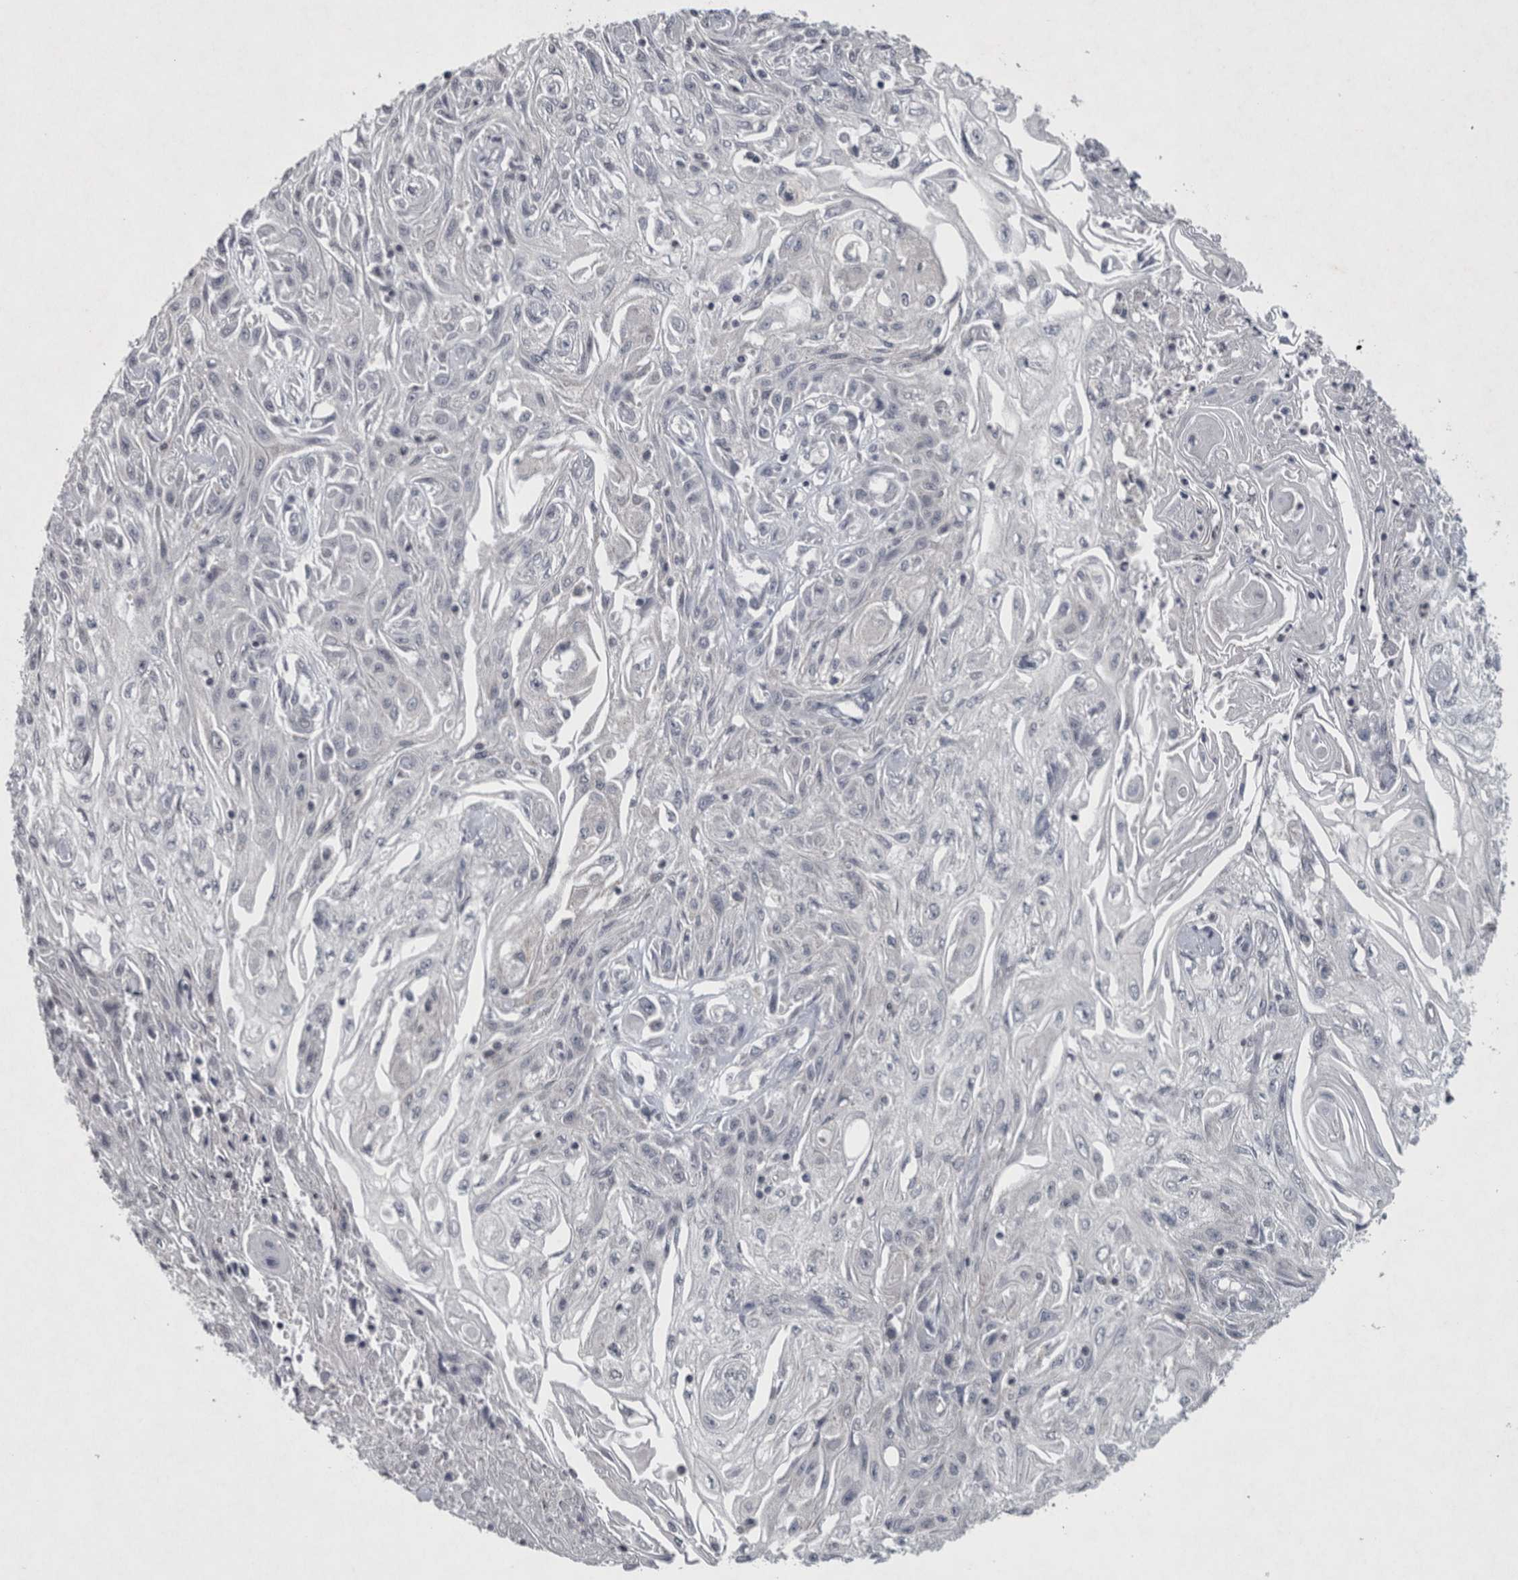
{"staining": {"intensity": "negative", "quantity": "none", "location": "none"}, "tissue": "skin cancer", "cell_type": "Tumor cells", "image_type": "cancer", "snomed": [{"axis": "morphology", "description": "Squamous cell carcinoma, NOS"}, {"axis": "morphology", "description": "Squamous cell carcinoma, metastatic, NOS"}, {"axis": "topography", "description": "Skin"}, {"axis": "topography", "description": "Lymph node"}], "caption": "Immunohistochemistry (IHC) image of human skin cancer (squamous cell carcinoma) stained for a protein (brown), which displays no staining in tumor cells.", "gene": "WNT7A", "patient": {"sex": "male", "age": 75}}